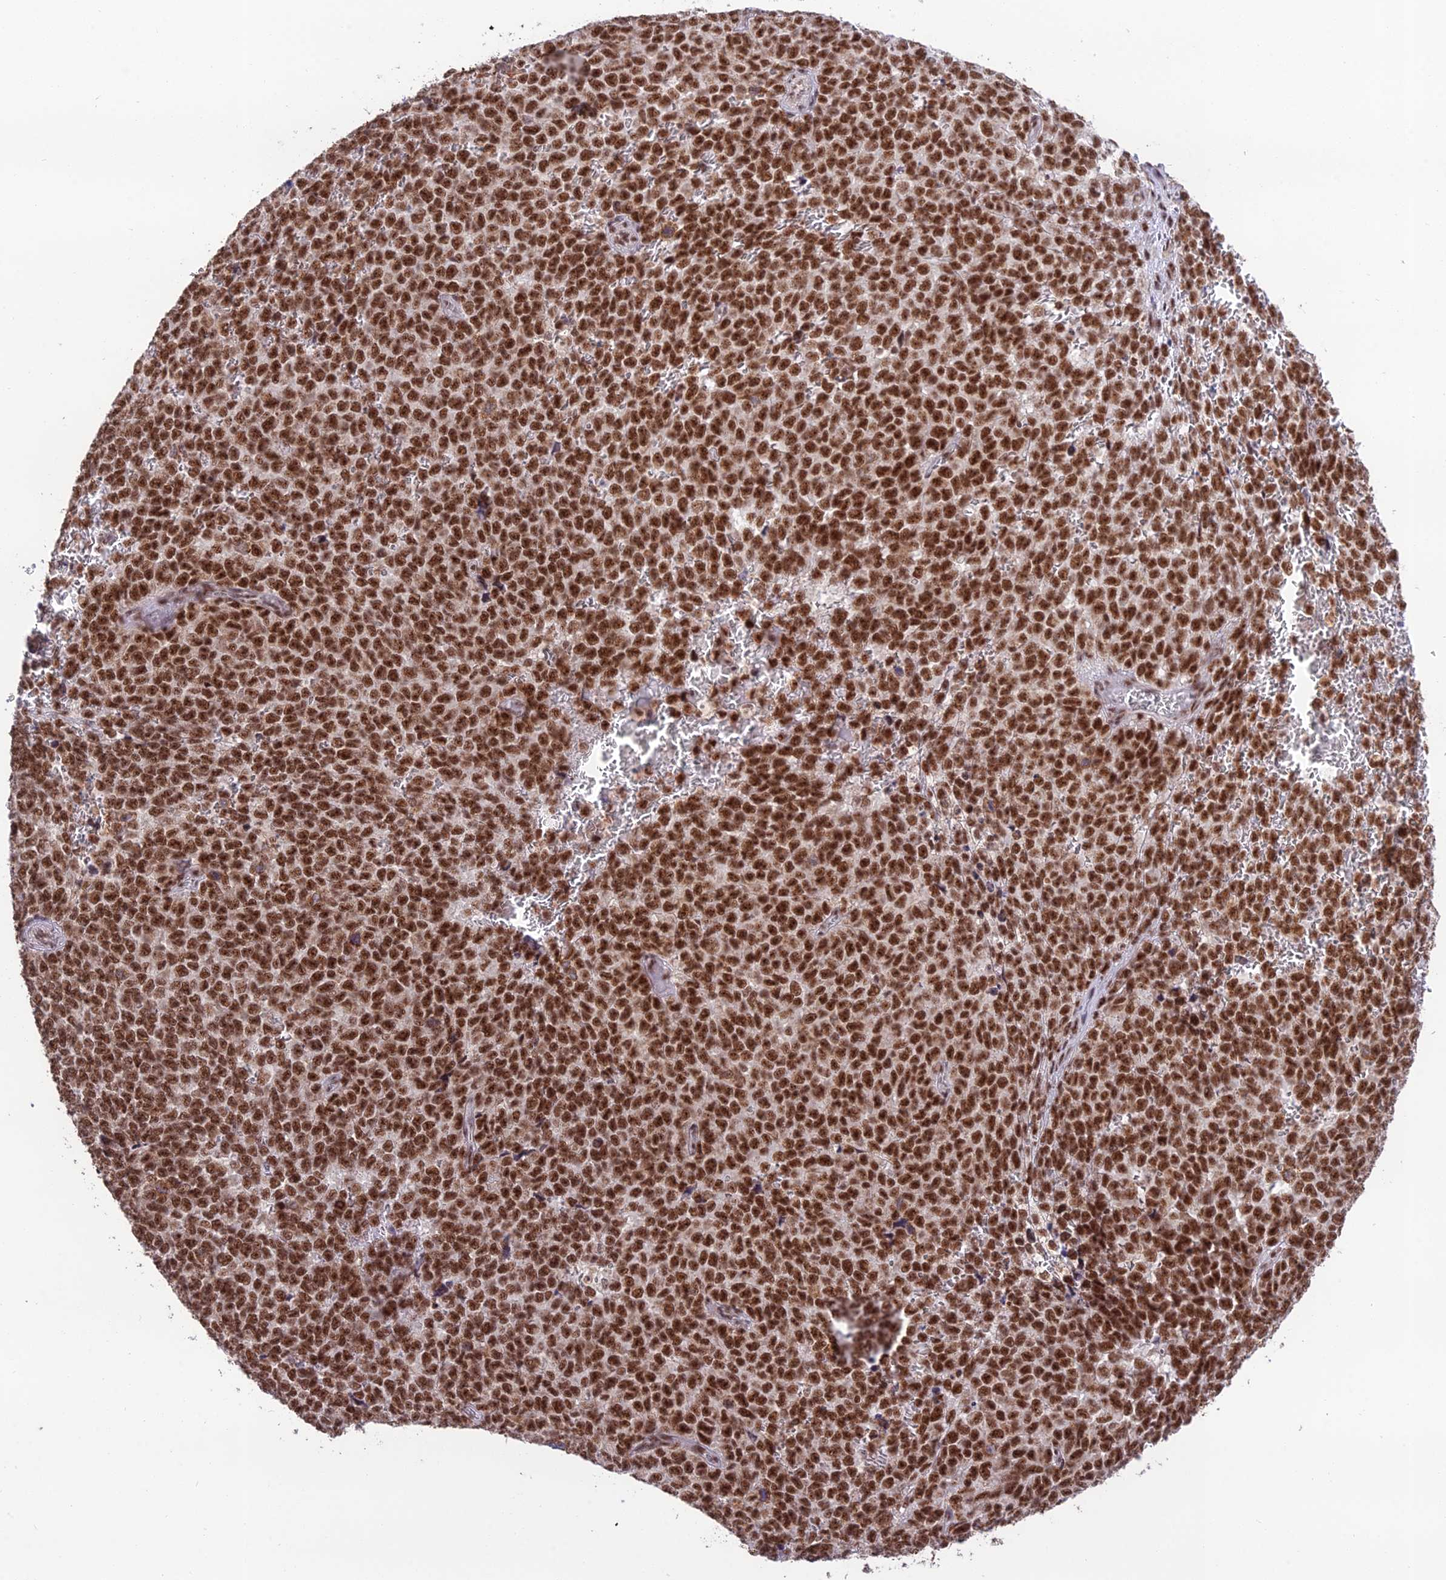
{"staining": {"intensity": "strong", "quantity": ">75%", "location": "nuclear"}, "tissue": "melanoma", "cell_type": "Tumor cells", "image_type": "cancer", "snomed": [{"axis": "morphology", "description": "Malignant melanoma, NOS"}, {"axis": "topography", "description": "Nose, NOS"}], "caption": "Tumor cells reveal strong nuclear staining in about >75% of cells in melanoma. The staining was performed using DAB to visualize the protein expression in brown, while the nuclei were stained in blue with hematoxylin (Magnification: 20x).", "gene": "THOC7", "patient": {"sex": "female", "age": 48}}